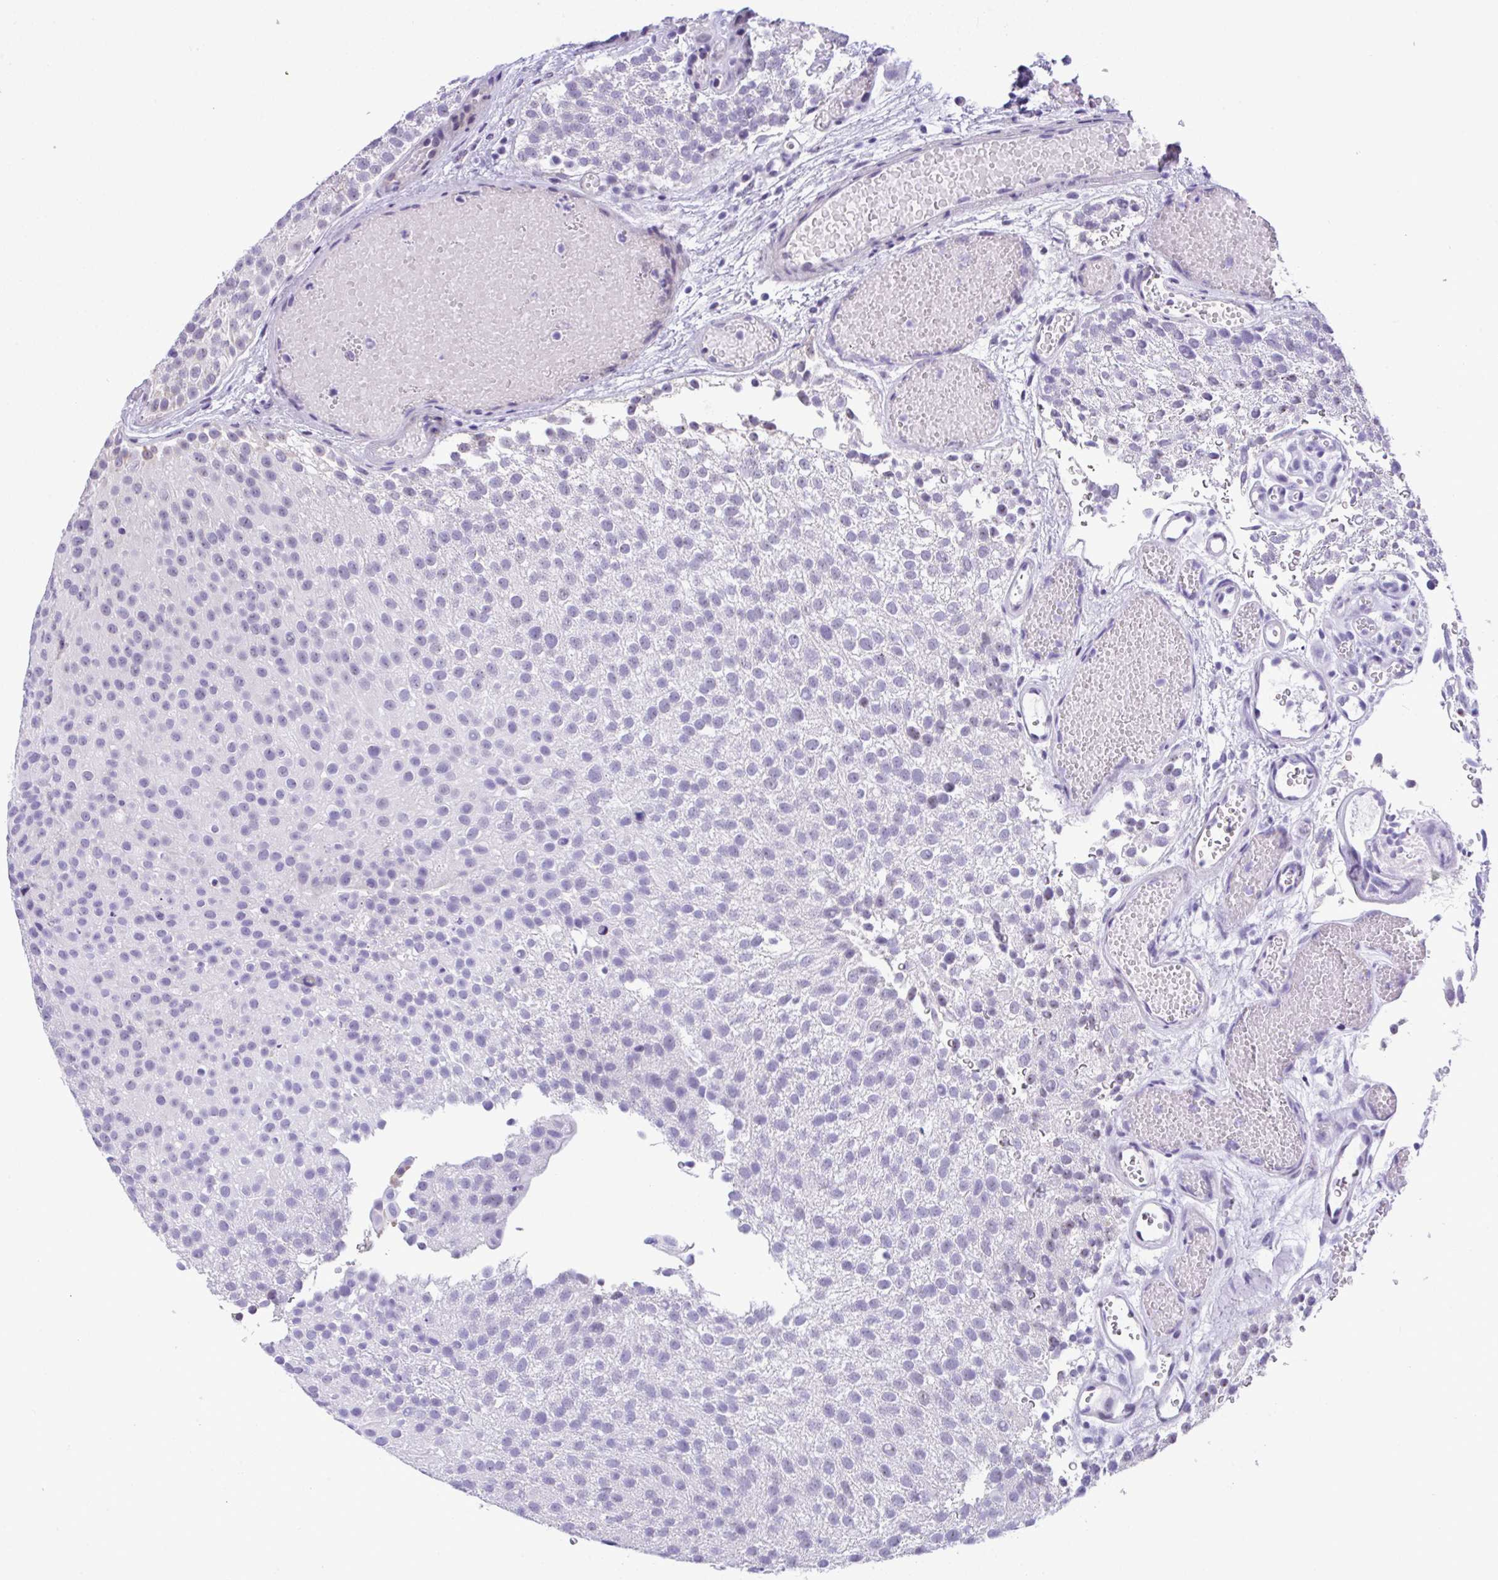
{"staining": {"intensity": "negative", "quantity": "none", "location": "none"}, "tissue": "urothelial cancer", "cell_type": "Tumor cells", "image_type": "cancer", "snomed": [{"axis": "morphology", "description": "Urothelial carcinoma, Low grade"}, {"axis": "topography", "description": "Urinary bladder"}], "caption": "DAB (3,3'-diaminobenzidine) immunohistochemical staining of human urothelial cancer shows no significant expression in tumor cells.", "gene": "YBX2", "patient": {"sex": "male", "age": 78}}